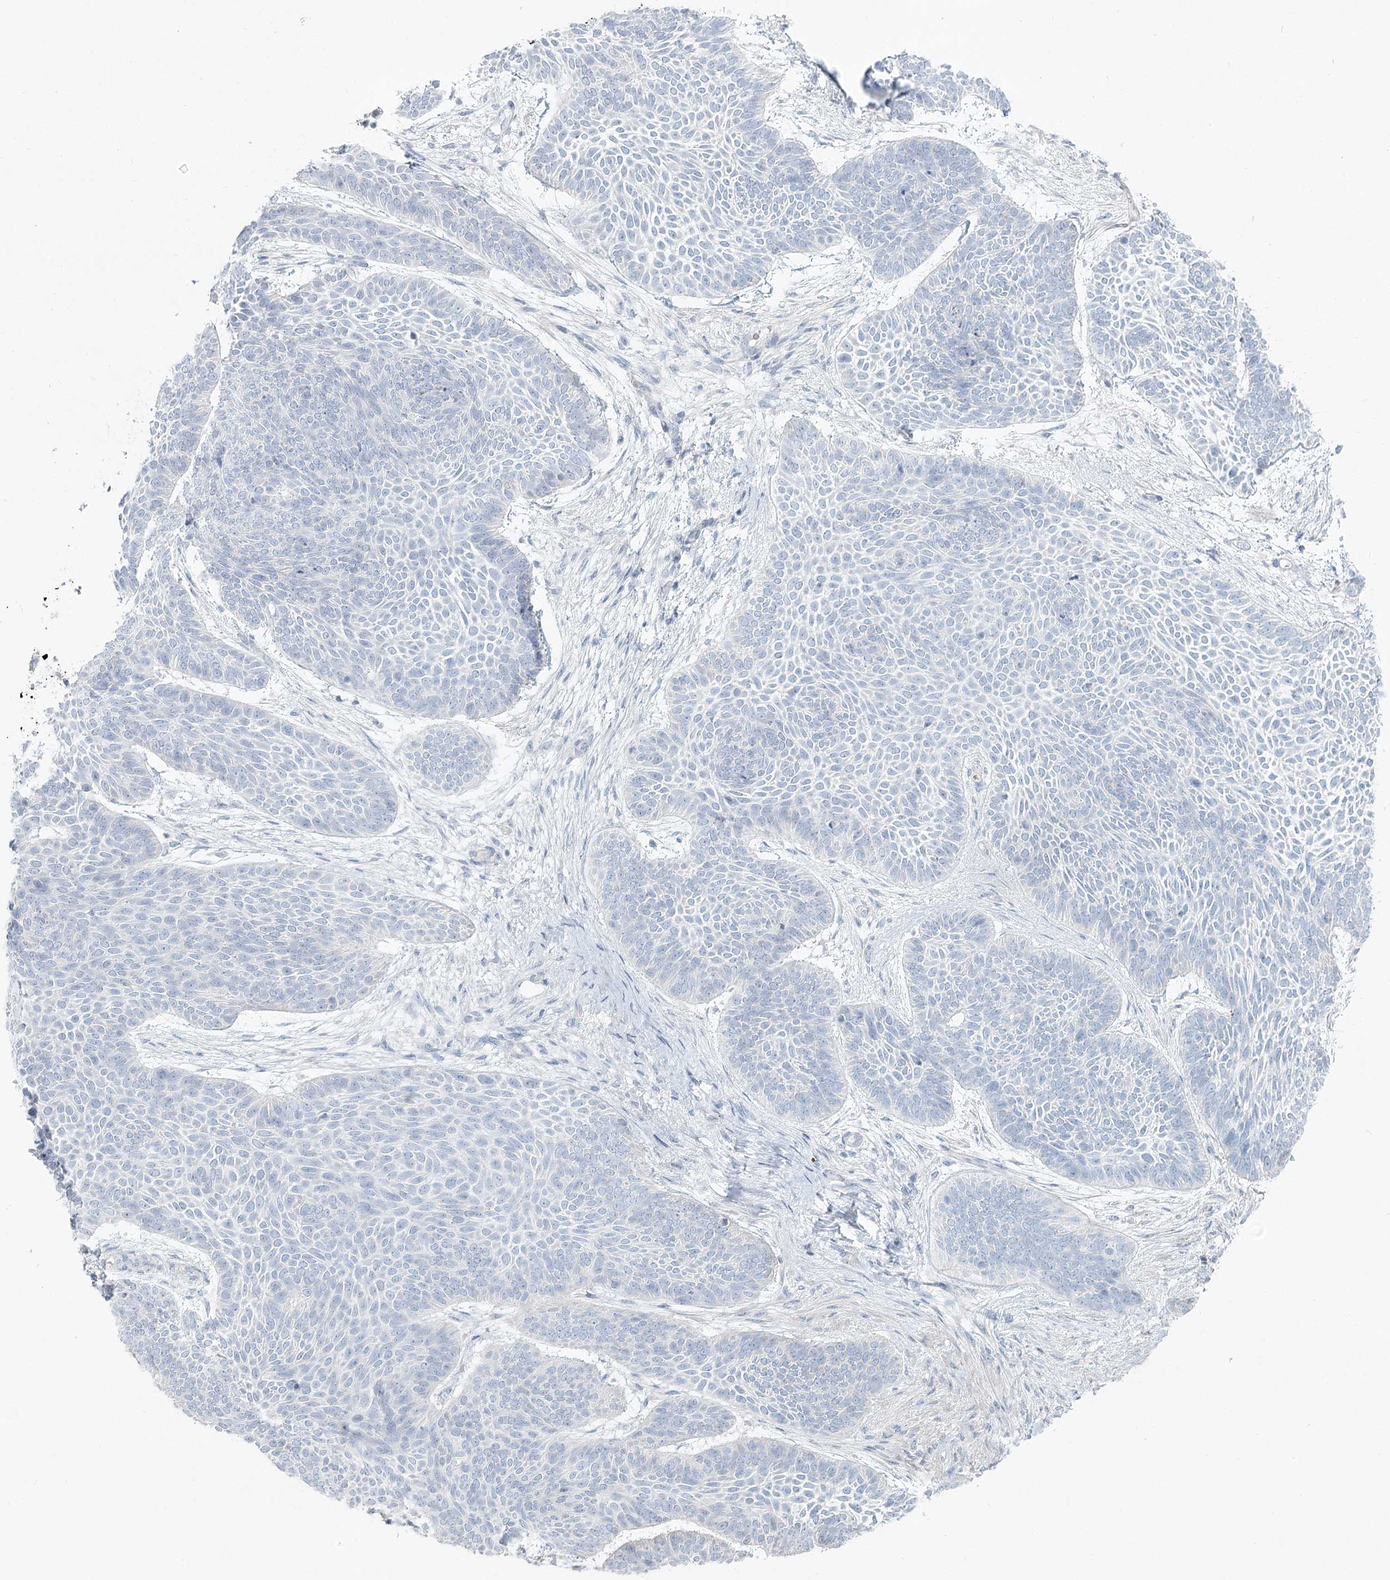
{"staining": {"intensity": "negative", "quantity": "none", "location": "none"}, "tissue": "skin cancer", "cell_type": "Tumor cells", "image_type": "cancer", "snomed": [{"axis": "morphology", "description": "Basal cell carcinoma"}, {"axis": "topography", "description": "Skin"}], "caption": "An image of human skin cancer (basal cell carcinoma) is negative for staining in tumor cells.", "gene": "LRP2BP", "patient": {"sex": "male", "age": 85}}